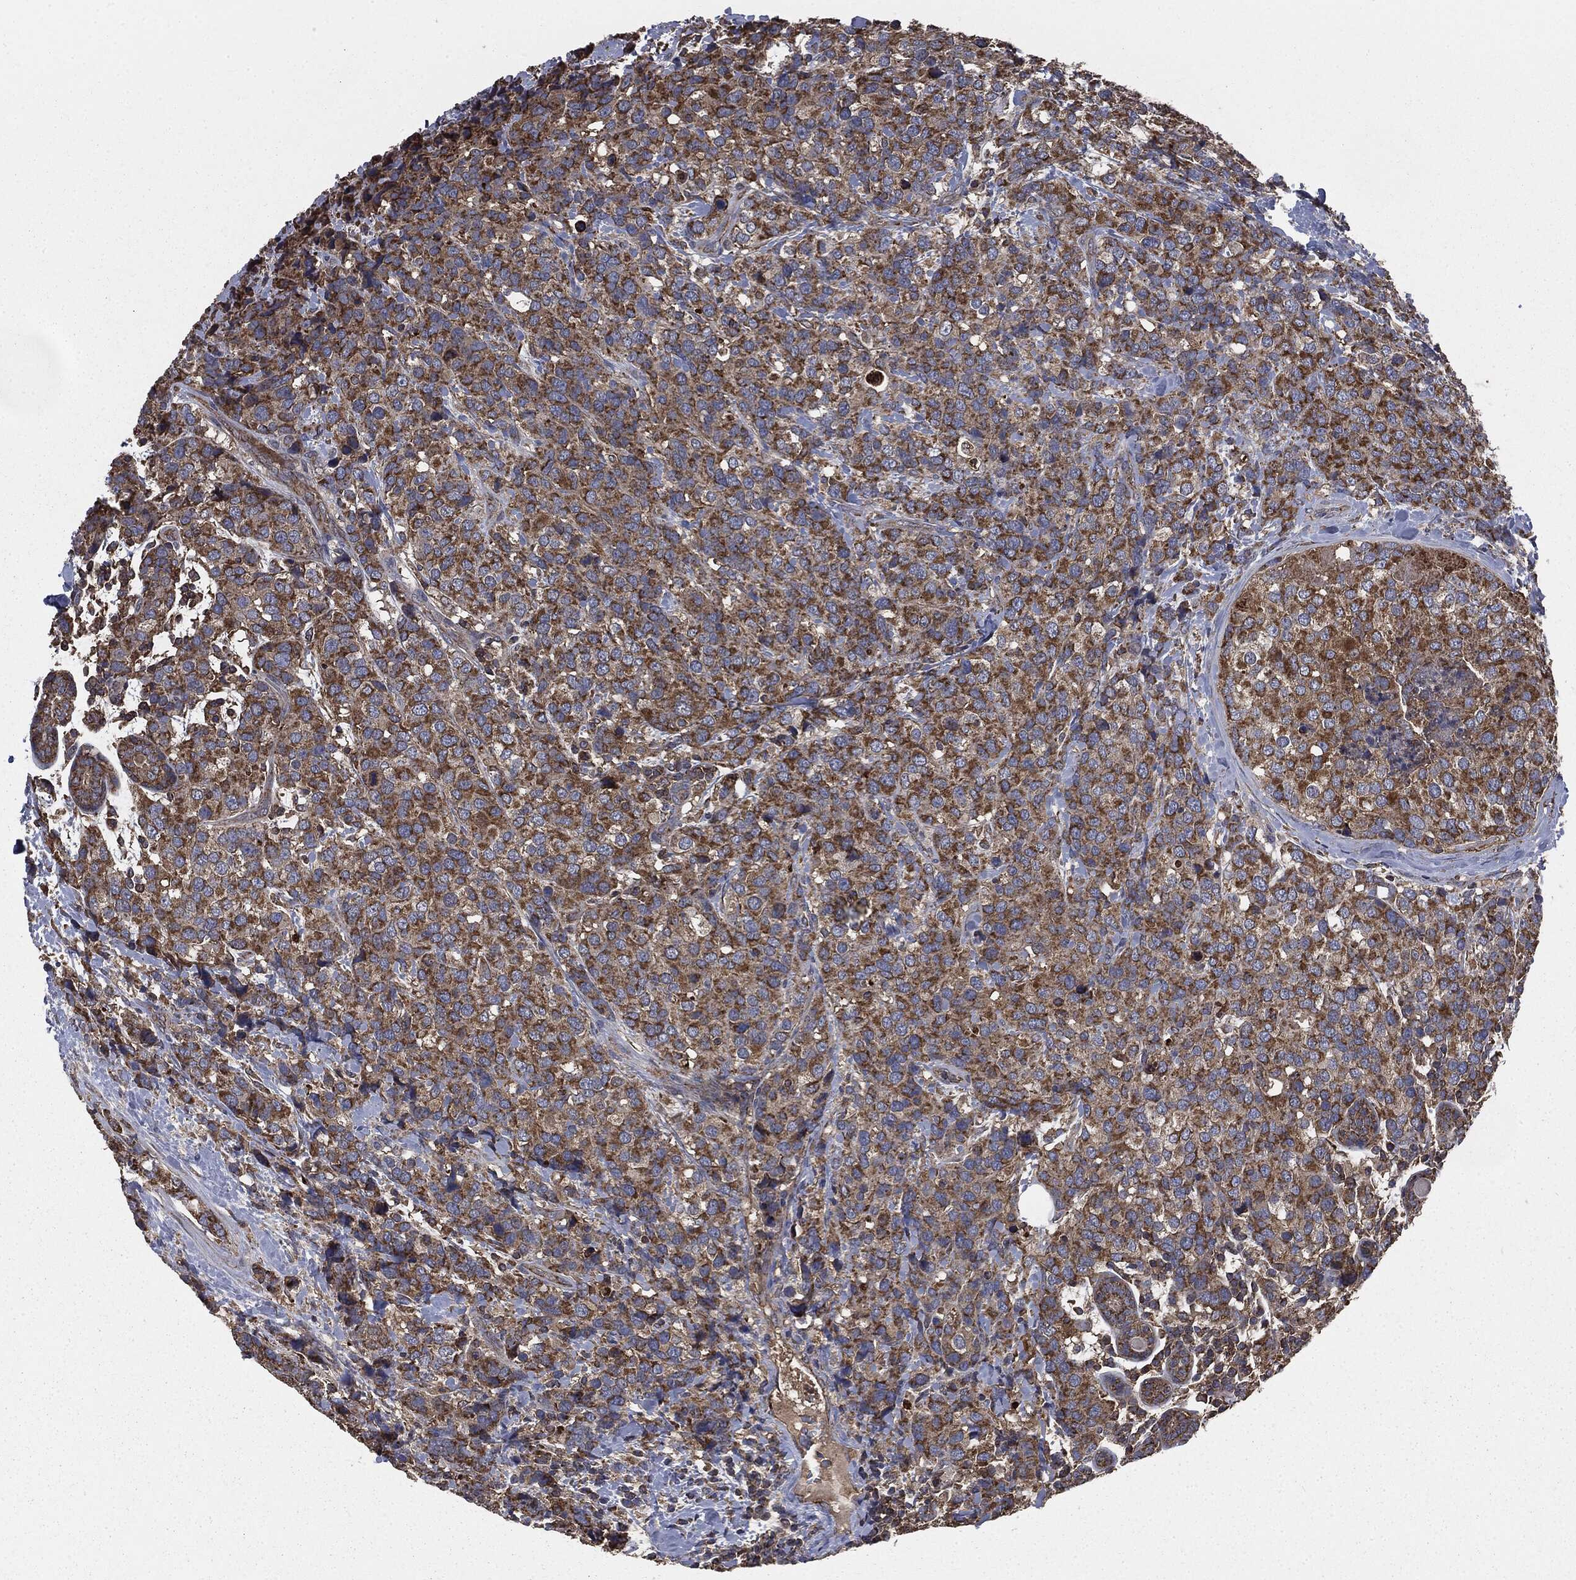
{"staining": {"intensity": "strong", "quantity": ">75%", "location": "cytoplasmic/membranous"}, "tissue": "breast cancer", "cell_type": "Tumor cells", "image_type": "cancer", "snomed": [{"axis": "morphology", "description": "Lobular carcinoma"}, {"axis": "topography", "description": "Breast"}], "caption": "A high amount of strong cytoplasmic/membranous expression is appreciated in approximately >75% of tumor cells in lobular carcinoma (breast) tissue.", "gene": "MAPK6", "patient": {"sex": "female", "age": 59}}